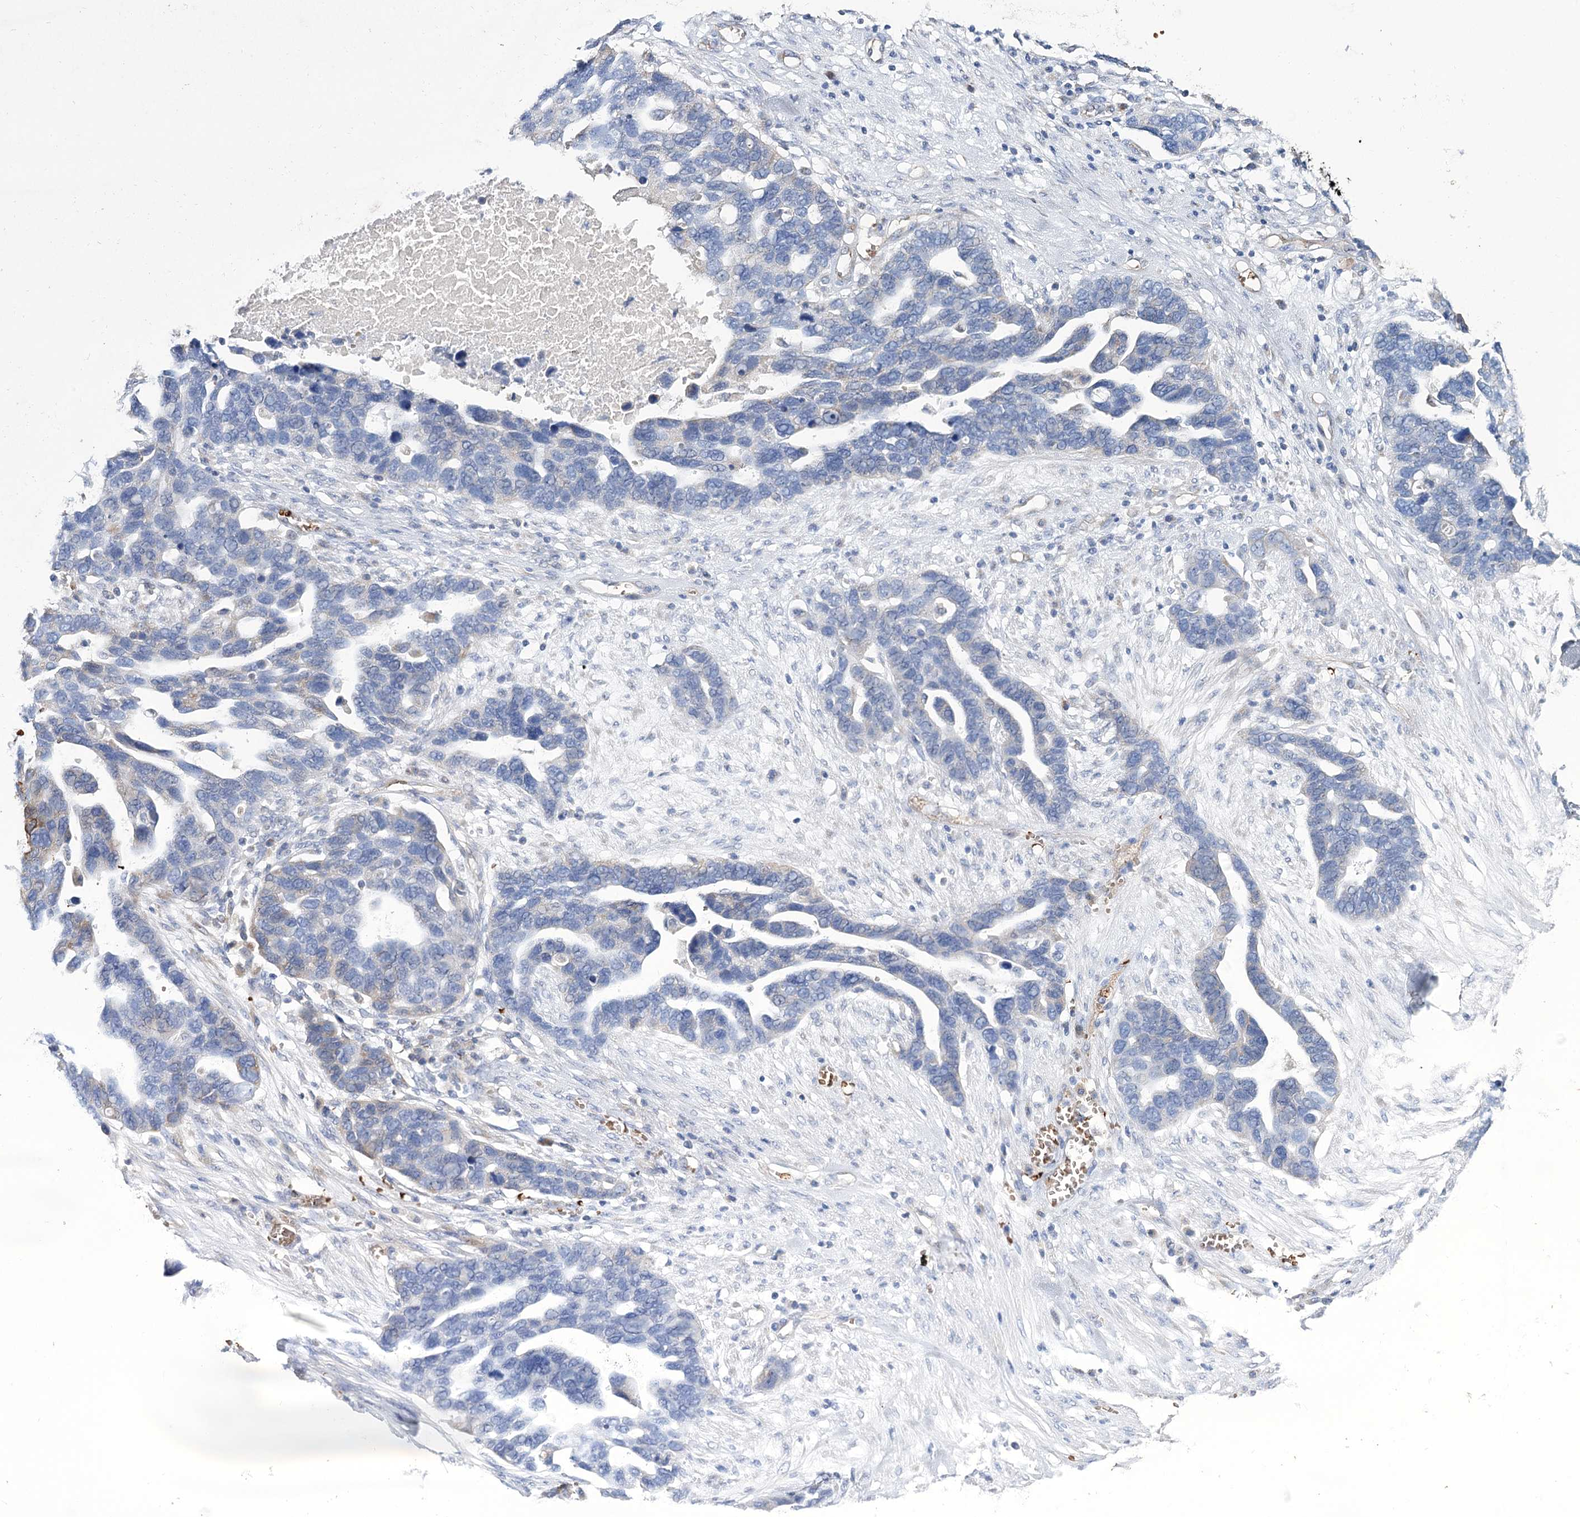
{"staining": {"intensity": "negative", "quantity": "none", "location": "none"}, "tissue": "ovarian cancer", "cell_type": "Tumor cells", "image_type": "cancer", "snomed": [{"axis": "morphology", "description": "Cystadenocarcinoma, serous, NOS"}, {"axis": "topography", "description": "Ovary"}], "caption": "High power microscopy micrograph of an IHC image of serous cystadenocarcinoma (ovarian), revealing no significant staining in tumor cells. (Stains: DAB immunohistochemistry with hematoxylin counter stain, Microscopy: brightfield microscopy at high magnification).", "gene": "GBF1", "patient": {"sex": "female", "age": 54}}